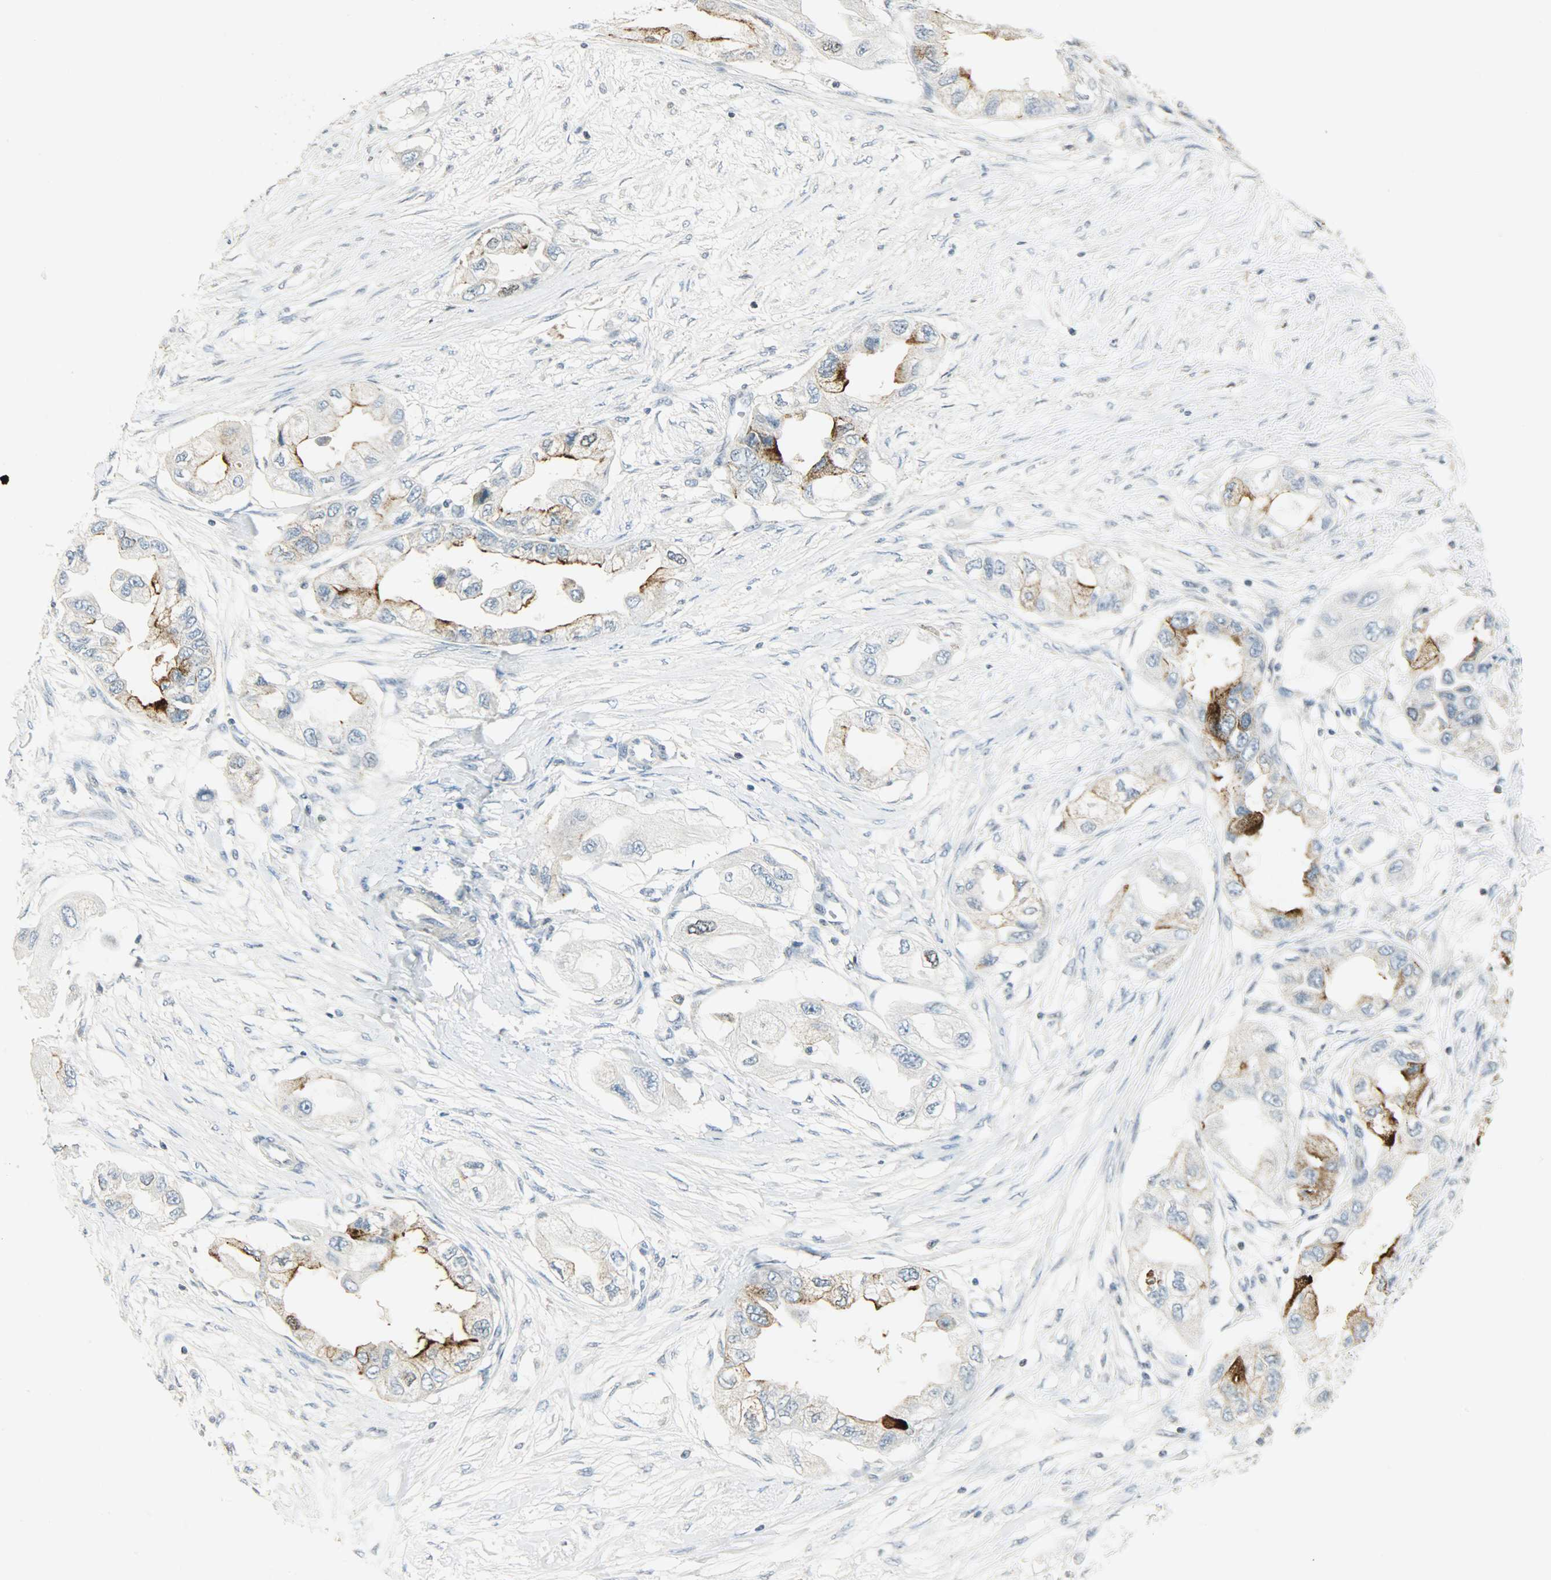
{"staining": {"intensity": "strong", "quantity": "<25%", "location": "cytoplasmic/membranous,nuclear"}, "tissue": "endometrial cancer", "cell_type": "Tumor cells", "image_type": "cancer", "snomed": [{"axis": "morphology", "description": "Adenocarcinoma, NOS"}, {"axis": "topography", "description": "Endometrium"}], "caption": "The histopathology image demonstrates staining of adenocarcinoma (endometrial), revealing strong cytoplasmic/membranous and nuclear protein expression (brown color) within tumor cells.", "gene": "AURKB", "patient": {"sex": "female", "age": 67}}